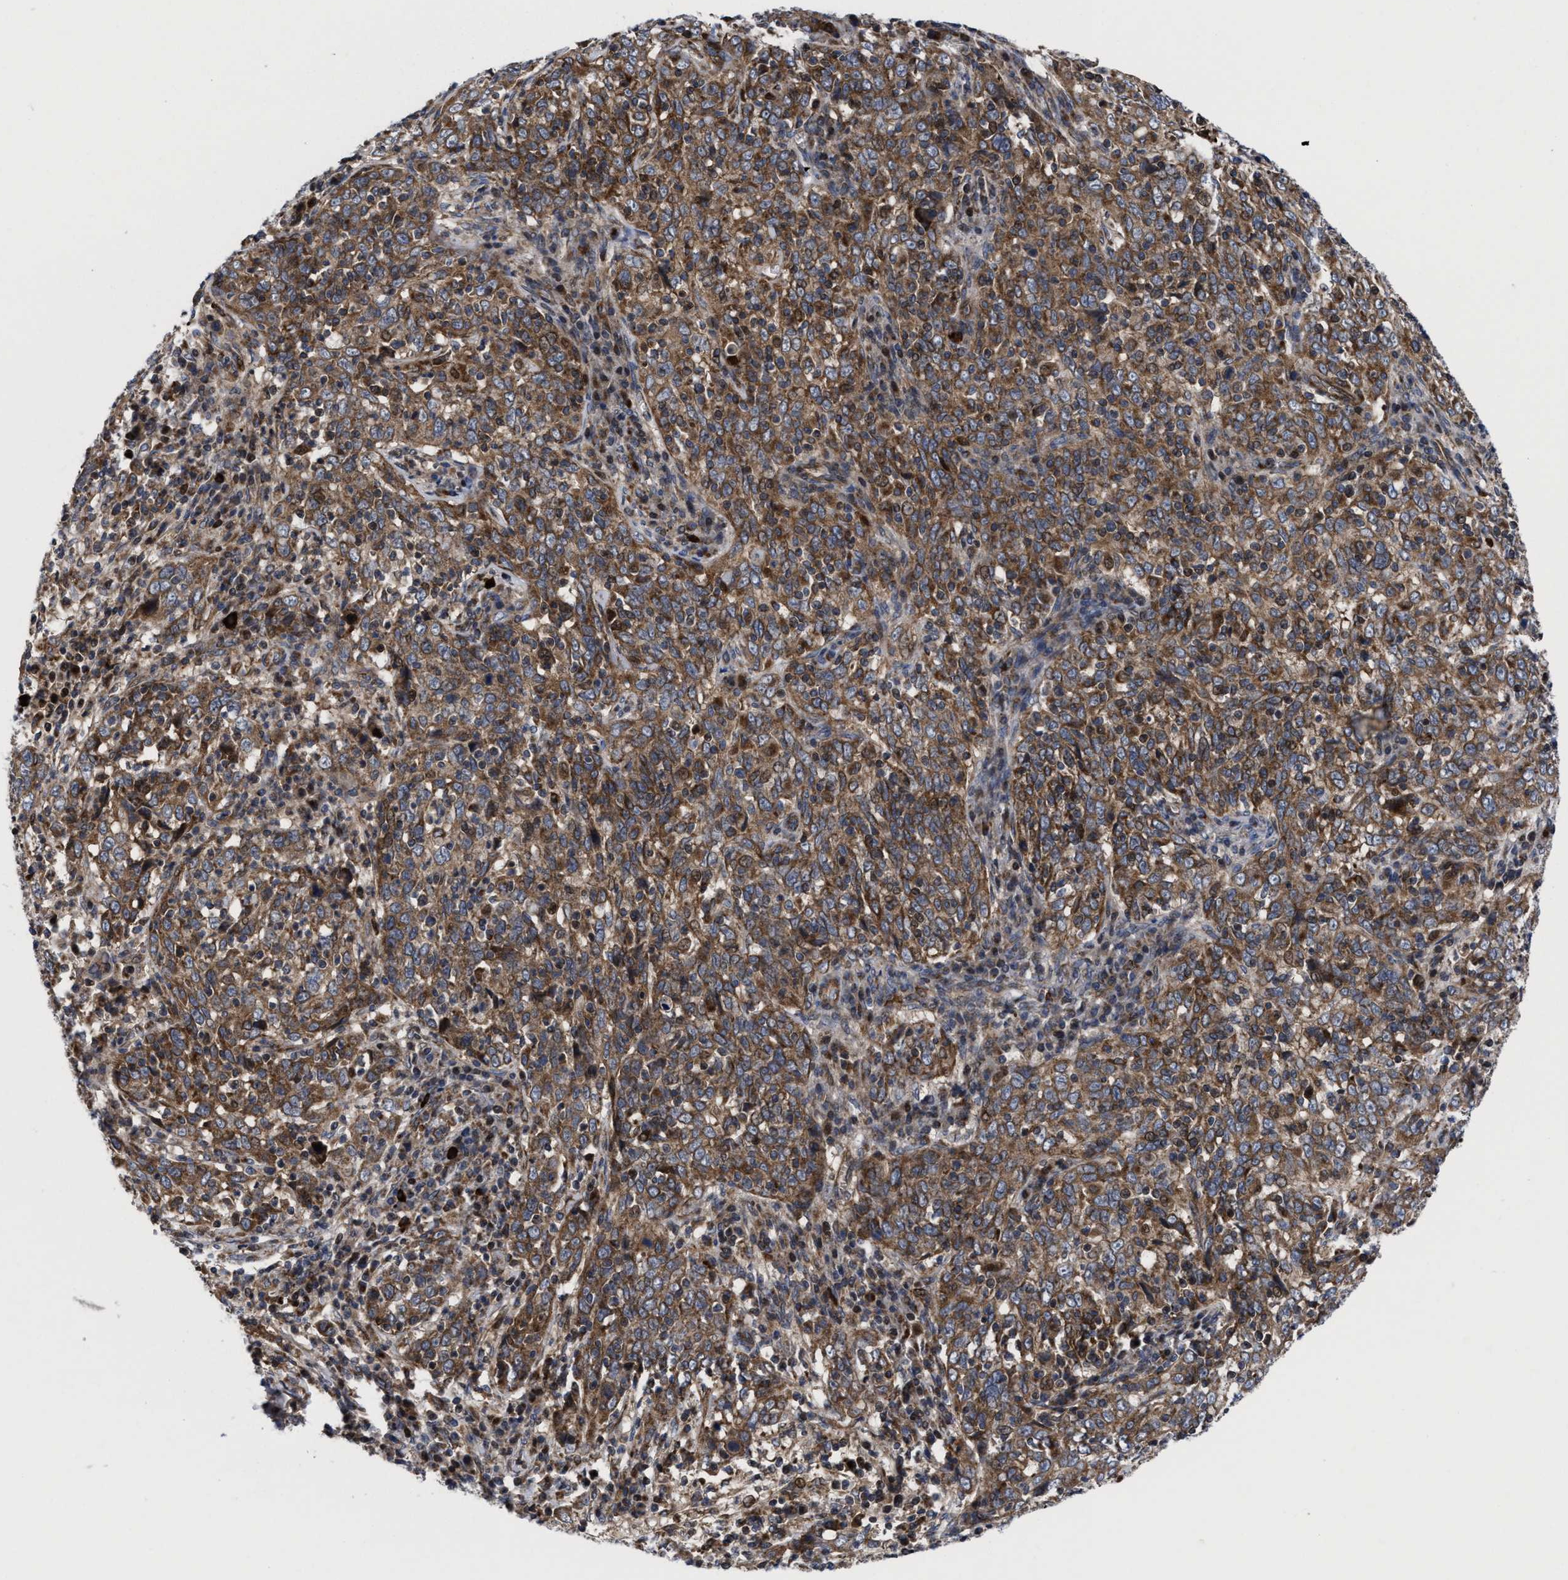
{"staining": {"intensity": "moderate", "quantity": ">75%", "location": "cytoplasmic/membranous"}, "tissue": "cervical cancer", "cell_type": "Tumor cells", "image_type": "cancer", "snomed": [{"axis": "morphology", "description": "Squamous cell carcinoma, NOS"}, {"axis": "topography", "description": "Cervix"}], "caption": "Immunohistochemistry (IHC) micrograph of human cervical squamous cell carcinoma stained for a protein (brown), which shows medium levels of moderate cytoplasmic/membranous staining in about >75% of tumor cells.", "gene": "MRPL50", "patient": {"sex": "female", "age": 46}}